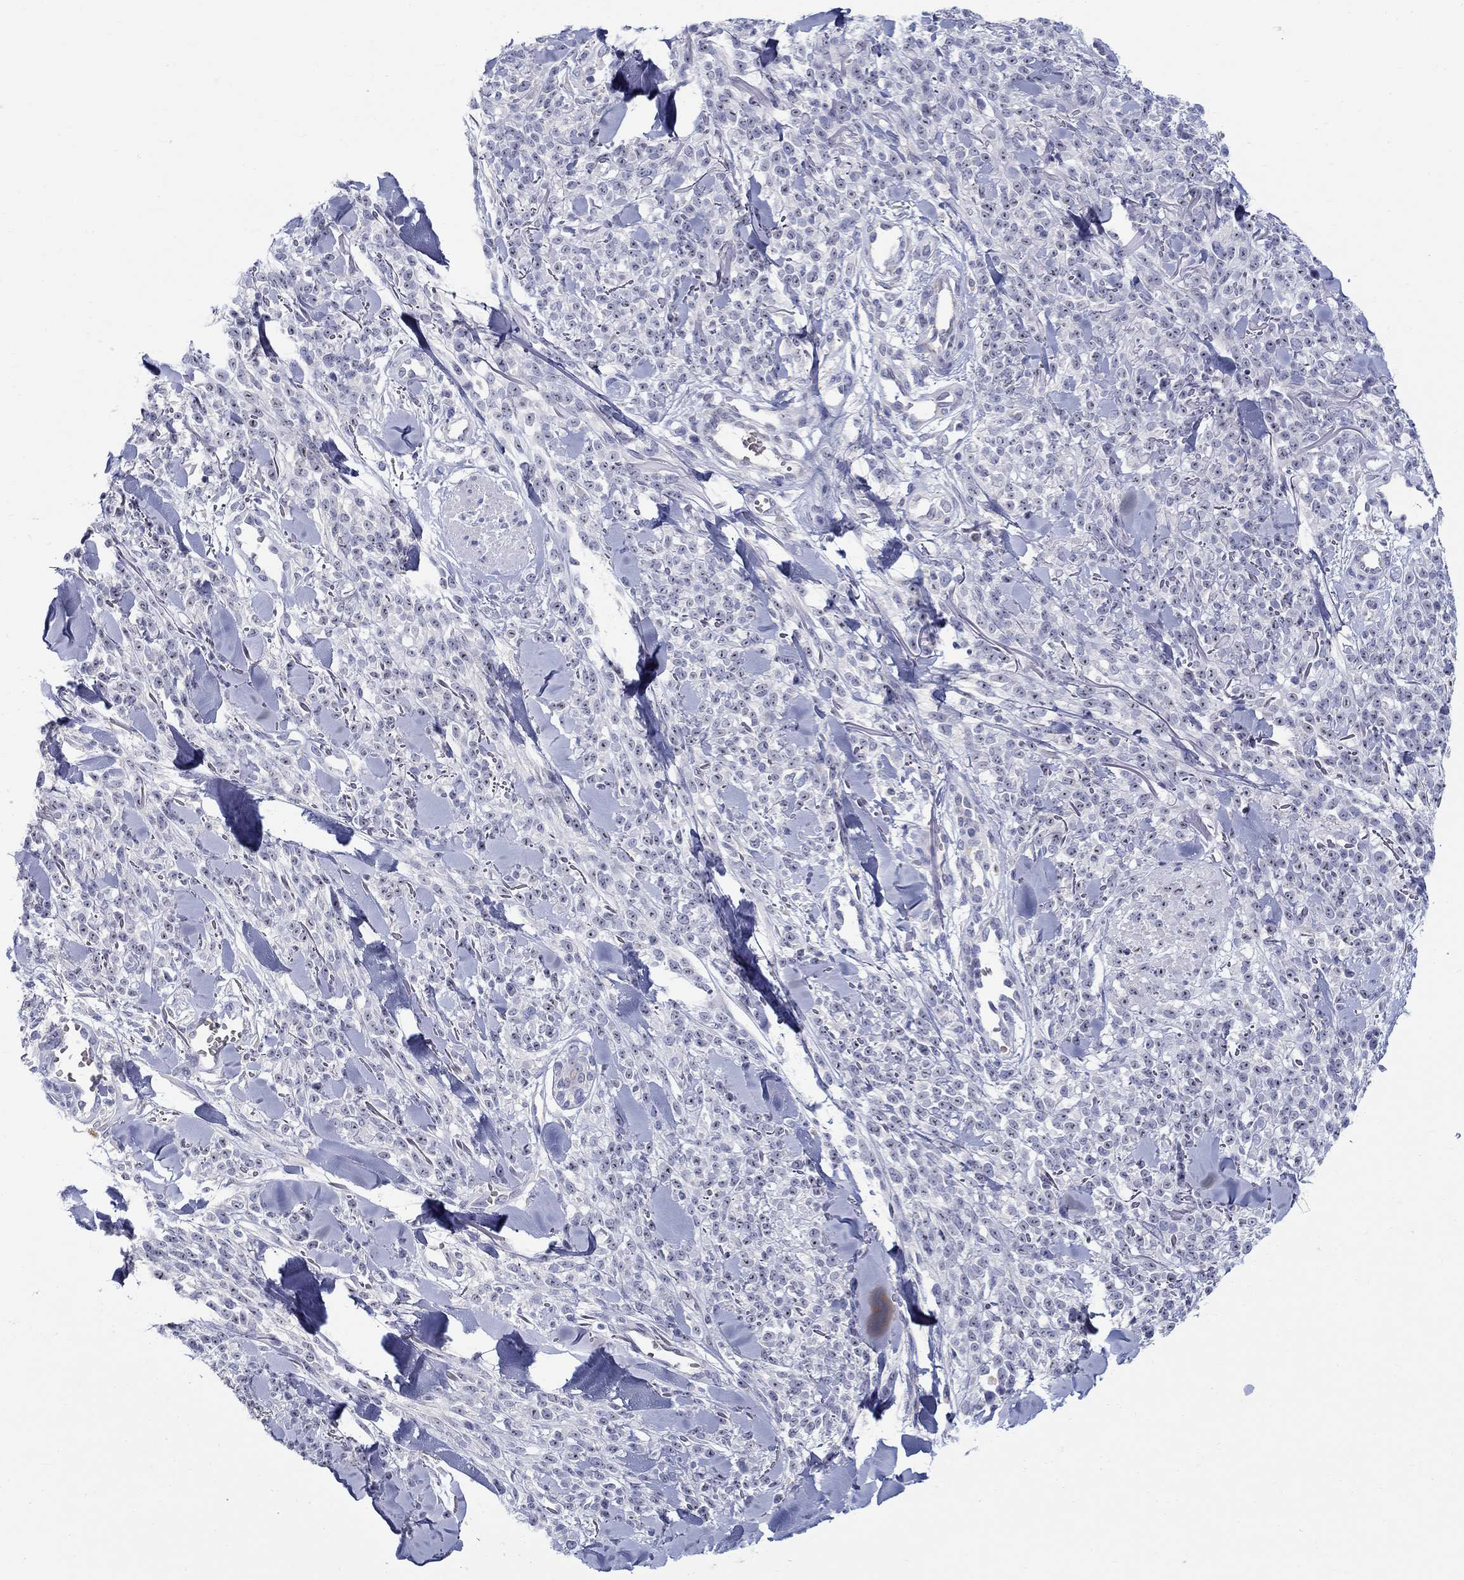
{"staining": {"intensity": "negative", "quantity": "none", "location": "none"}, "tissue": "melanoma", "cell_type": "Tumor cells", "image_type": "cancer", "snomed": [{"axis": "morphology", "description": "Malignant melanoma, NOS"}, {"axis": "topography", "description": "Skin"}, {"axis": "topography", "description": "Skin of trunk"}], "caption": "The photomicrograph demonstrates no staining of tumor cells in malignant melanoma.", "gene": "QRFPR", "patient": {"sex": "male", "age": 74}}